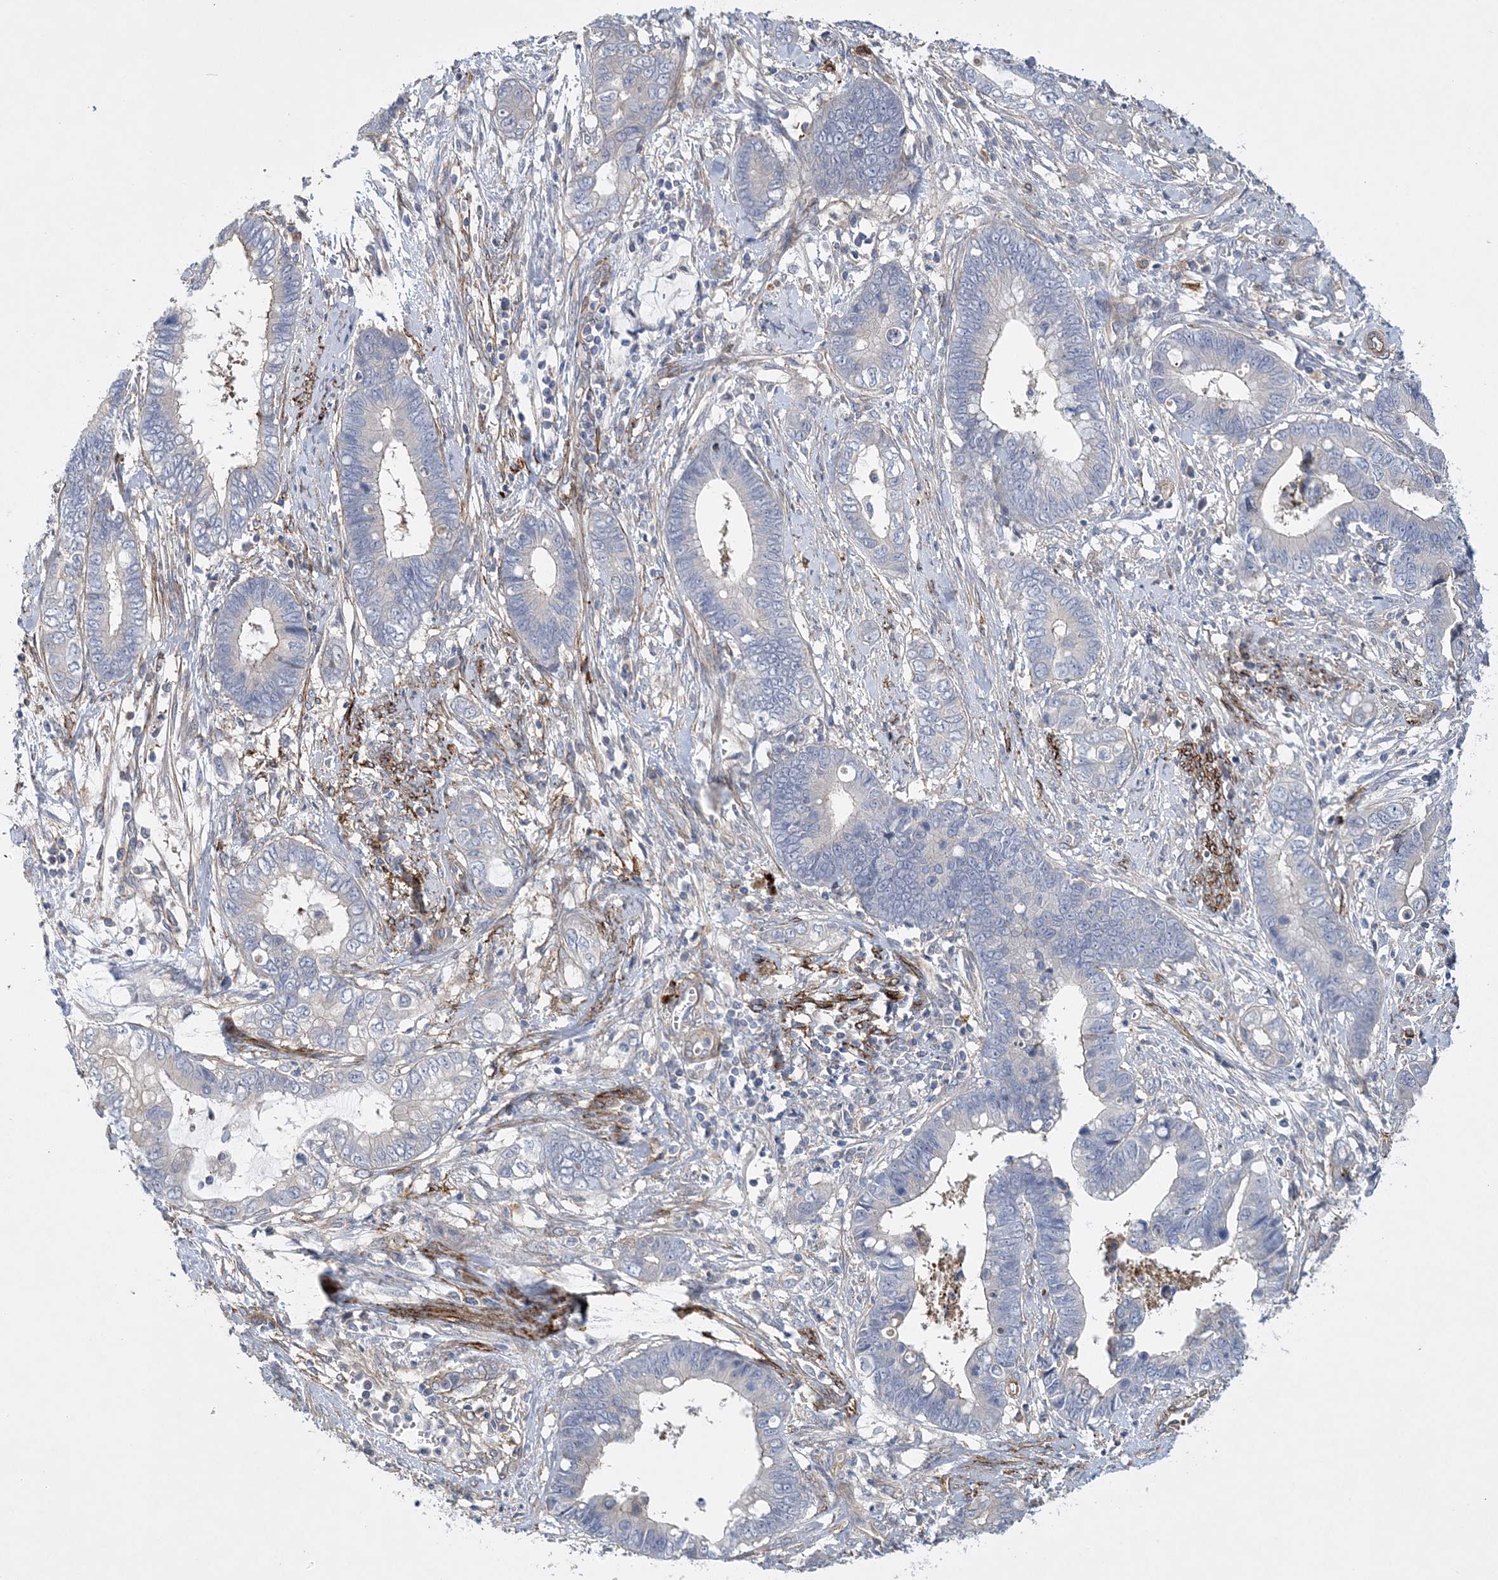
{"staining": {"intensity": "weak", "quantity": "<25%", "location": "cytoplasmic/membranous"}, "tissue": "cervical cancer", "cell_type": "Tumor cells", "image_type": "cancer", "snomed": [{"axis": "morphology", "description": "Adenocarcinoma, NOS"}, {"axis": "topography", "description": "Cervix"}], "caption": "This is an immunohistochemistry (IHC) image of human adenocarcinoma (cervical). There is no positivity in tumor cells.", "gene": "CALN1", "patient": {"sex": "female", "age": 44}}